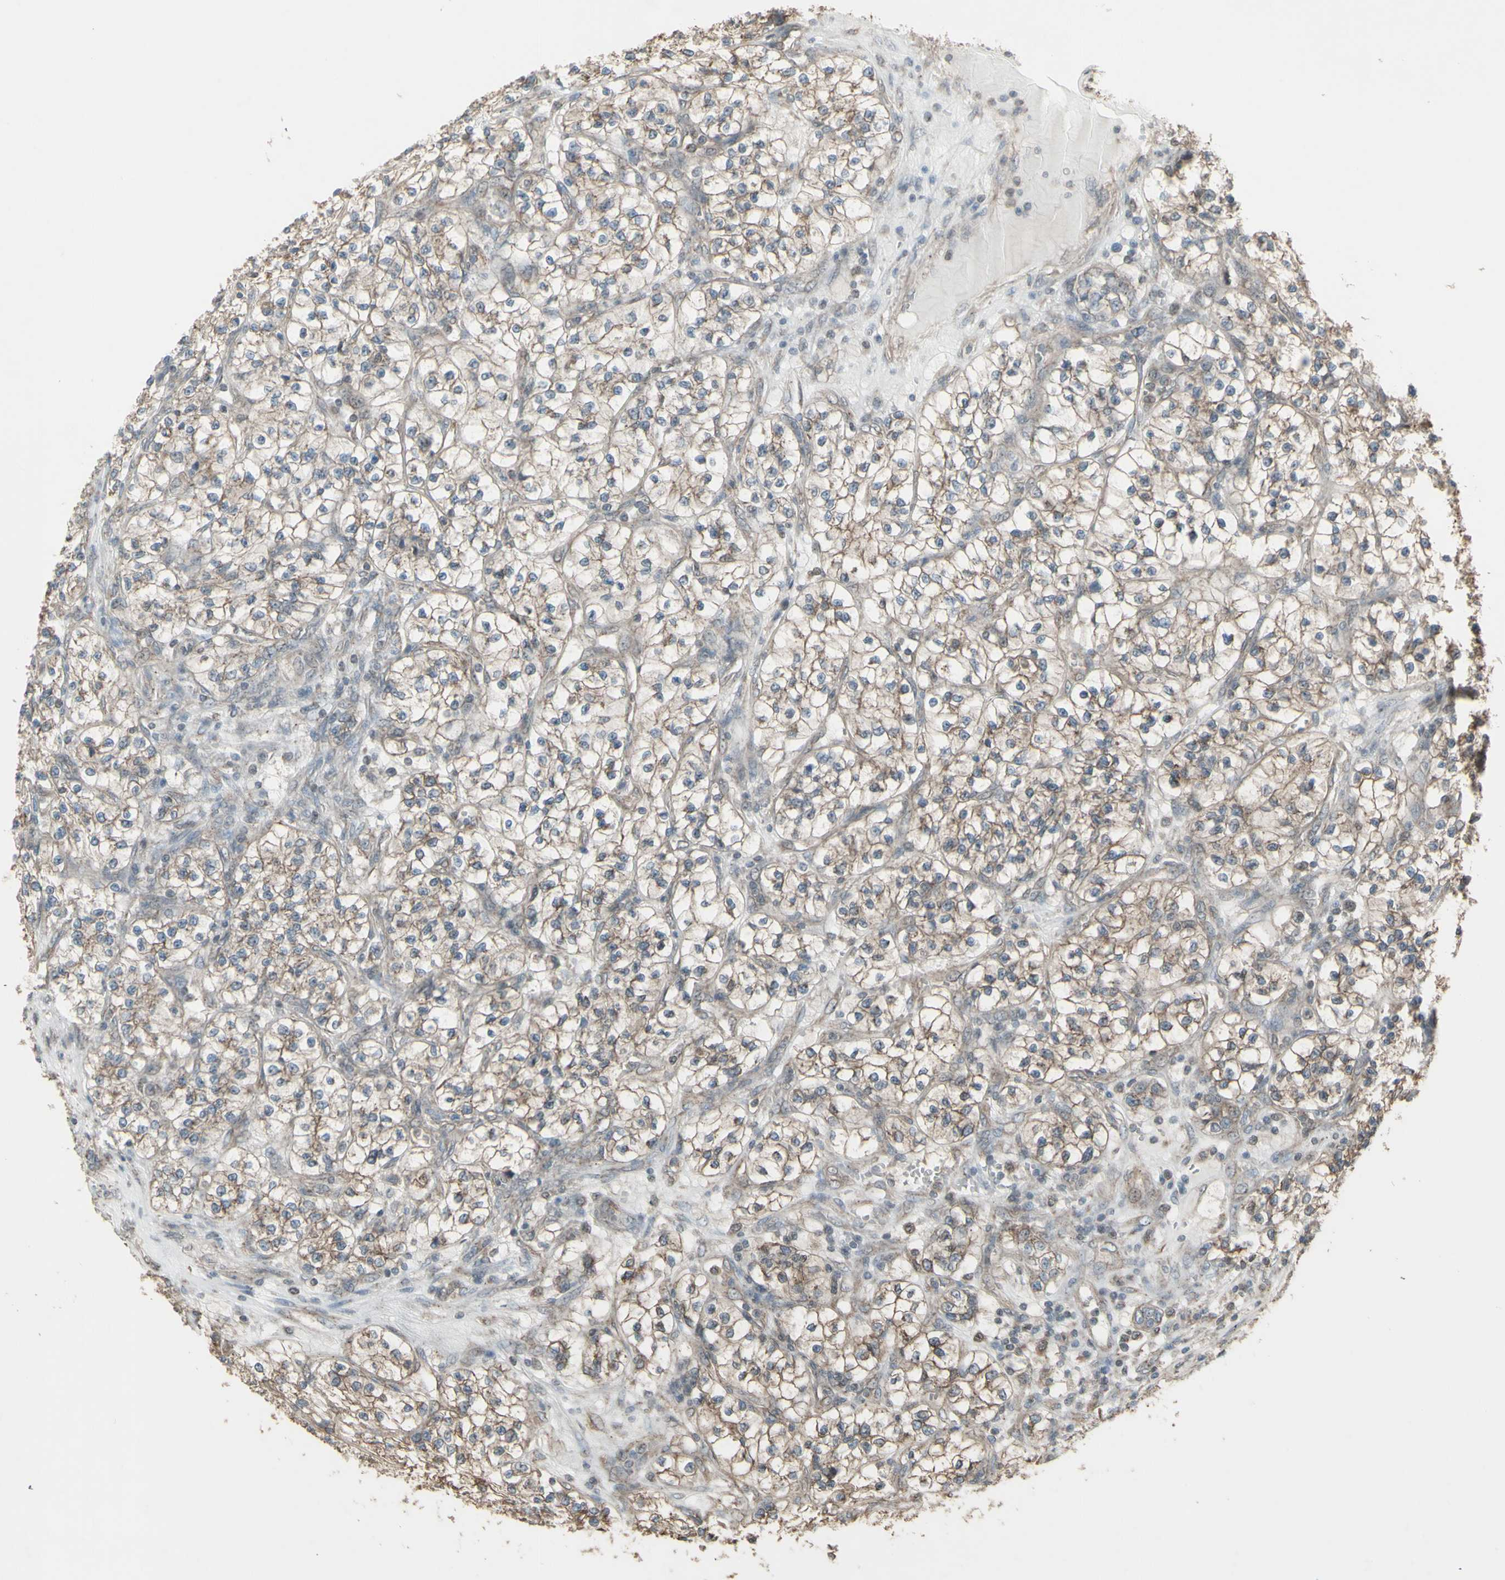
{"staining": {"intensity": "moderate", "quantity": ">75%", "location": "cytoplasmic/membranous"}, "tissue": "renal cancer", "cell_type": "Tumor cells", "image_type": "cancer", "snomed": [{"axis": "morphology", "description": "Adenocarcinoma, NOS"}, {"axis": "topography", "description": "Kidney"}], "caption": "Immunohistochemistry staining of renal cancer (adenocarcinoma), which displays medium levels of moderate cytoplasmic/membranous positivity in approximately >75% of tumor cells indicating moderate cytoplasmic/membranous protein staining. The staining was performed using DAB (brown) for protein detection and nuclei were counterstained in hematoxylin (blue).", "gene": "FXYD3", "patient": {"sex": "female", "age": 57}}